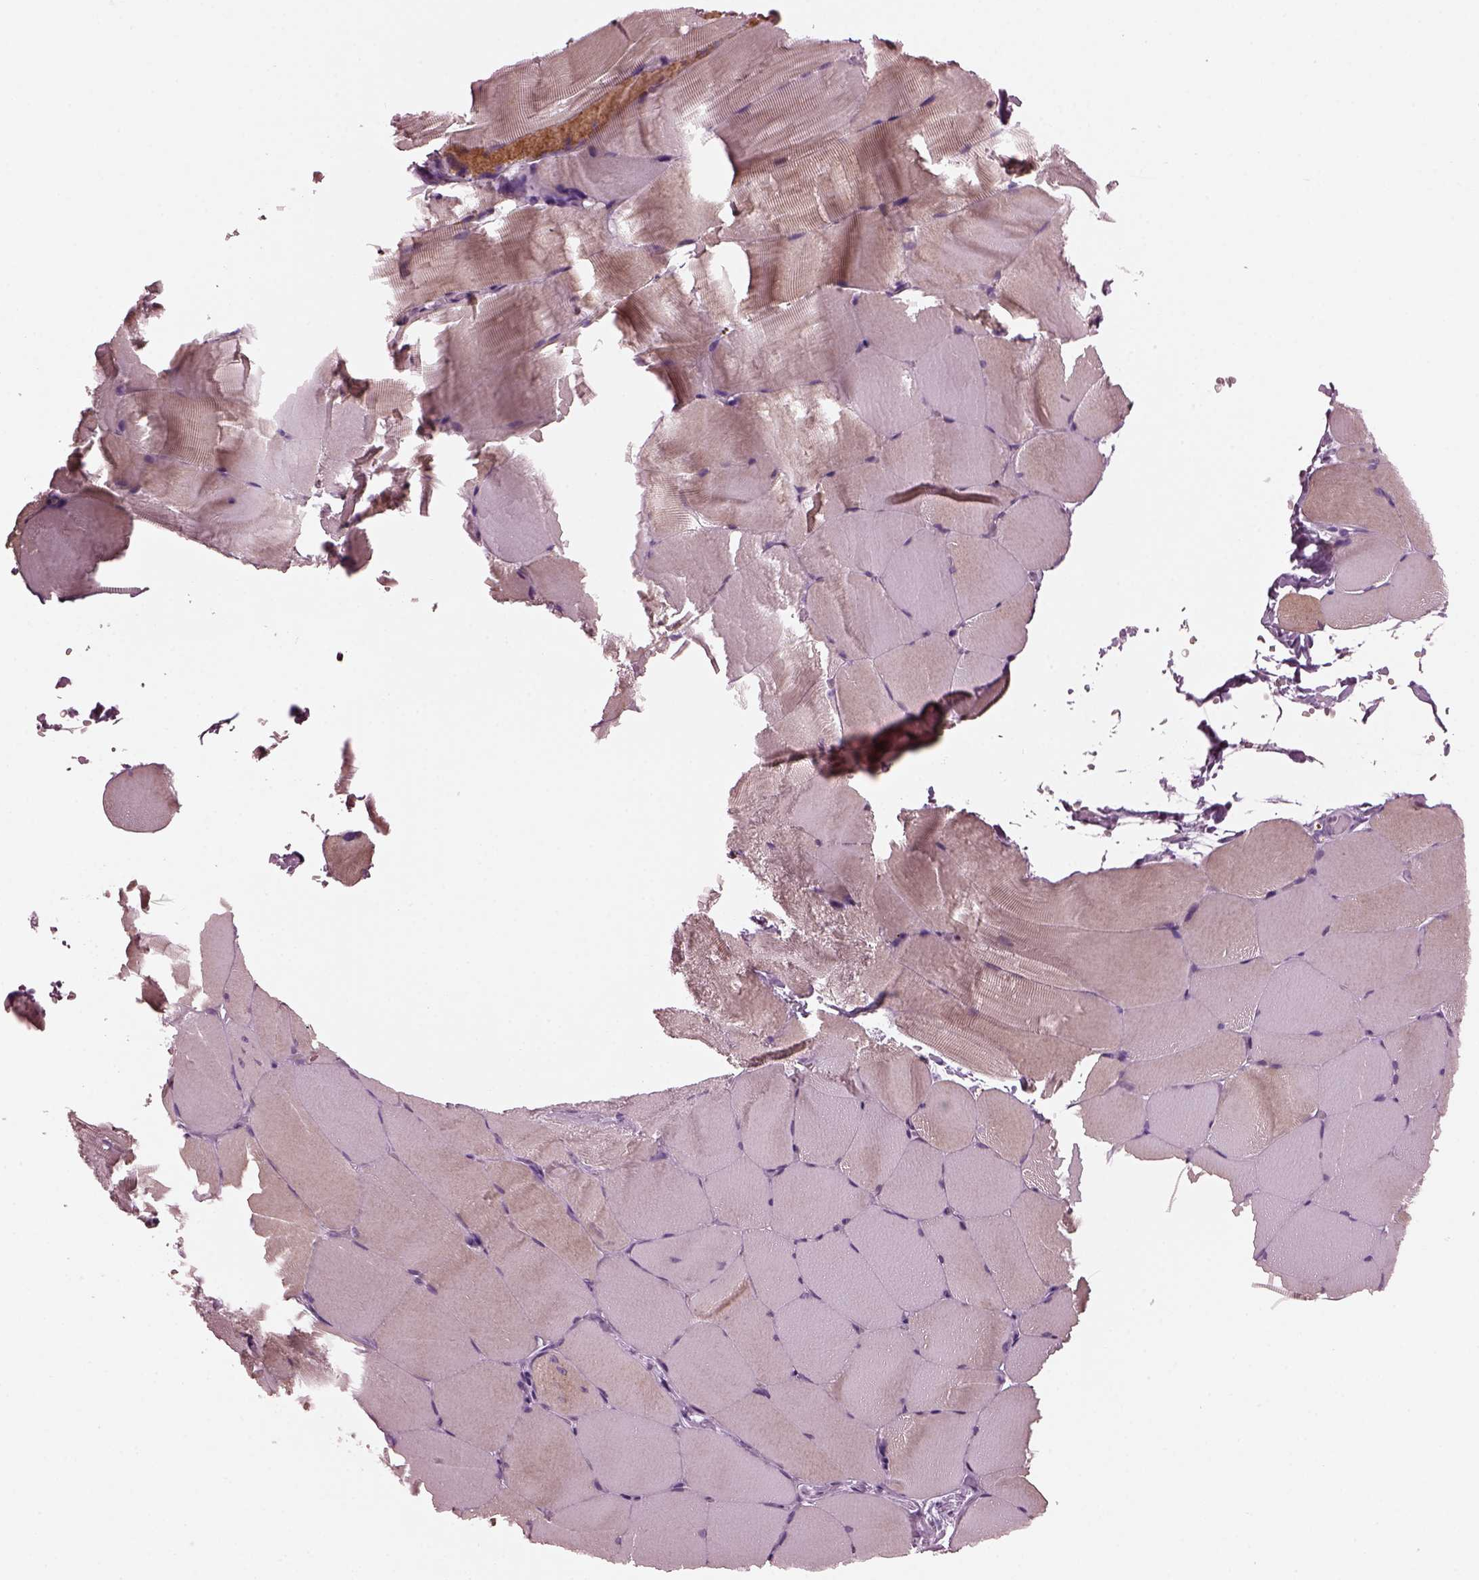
{"staining": {"intensity": "negative", "quantity": "none", "location": "none"}, "tissue": "skeletal muscle", "cell_type": "Myocytes", "image_type": "normal", "snomed": [{"axis": "morphology", "description": "Normal tissue, NOS"}, {"axis": "topography", "description": "Skeletal muscle"}], "caption": "Immunohistochemical staining of benign skeletal muscle shows no significant expression in myocytes. Brightfield microscopy of IHC stained with DAB (3,3'-diaminobenzidine) (brown) and hematoxylin (blue), captured at high magnification.", "gene": "SLAMF8", "patient": {"sex": "female", "age": 37}}